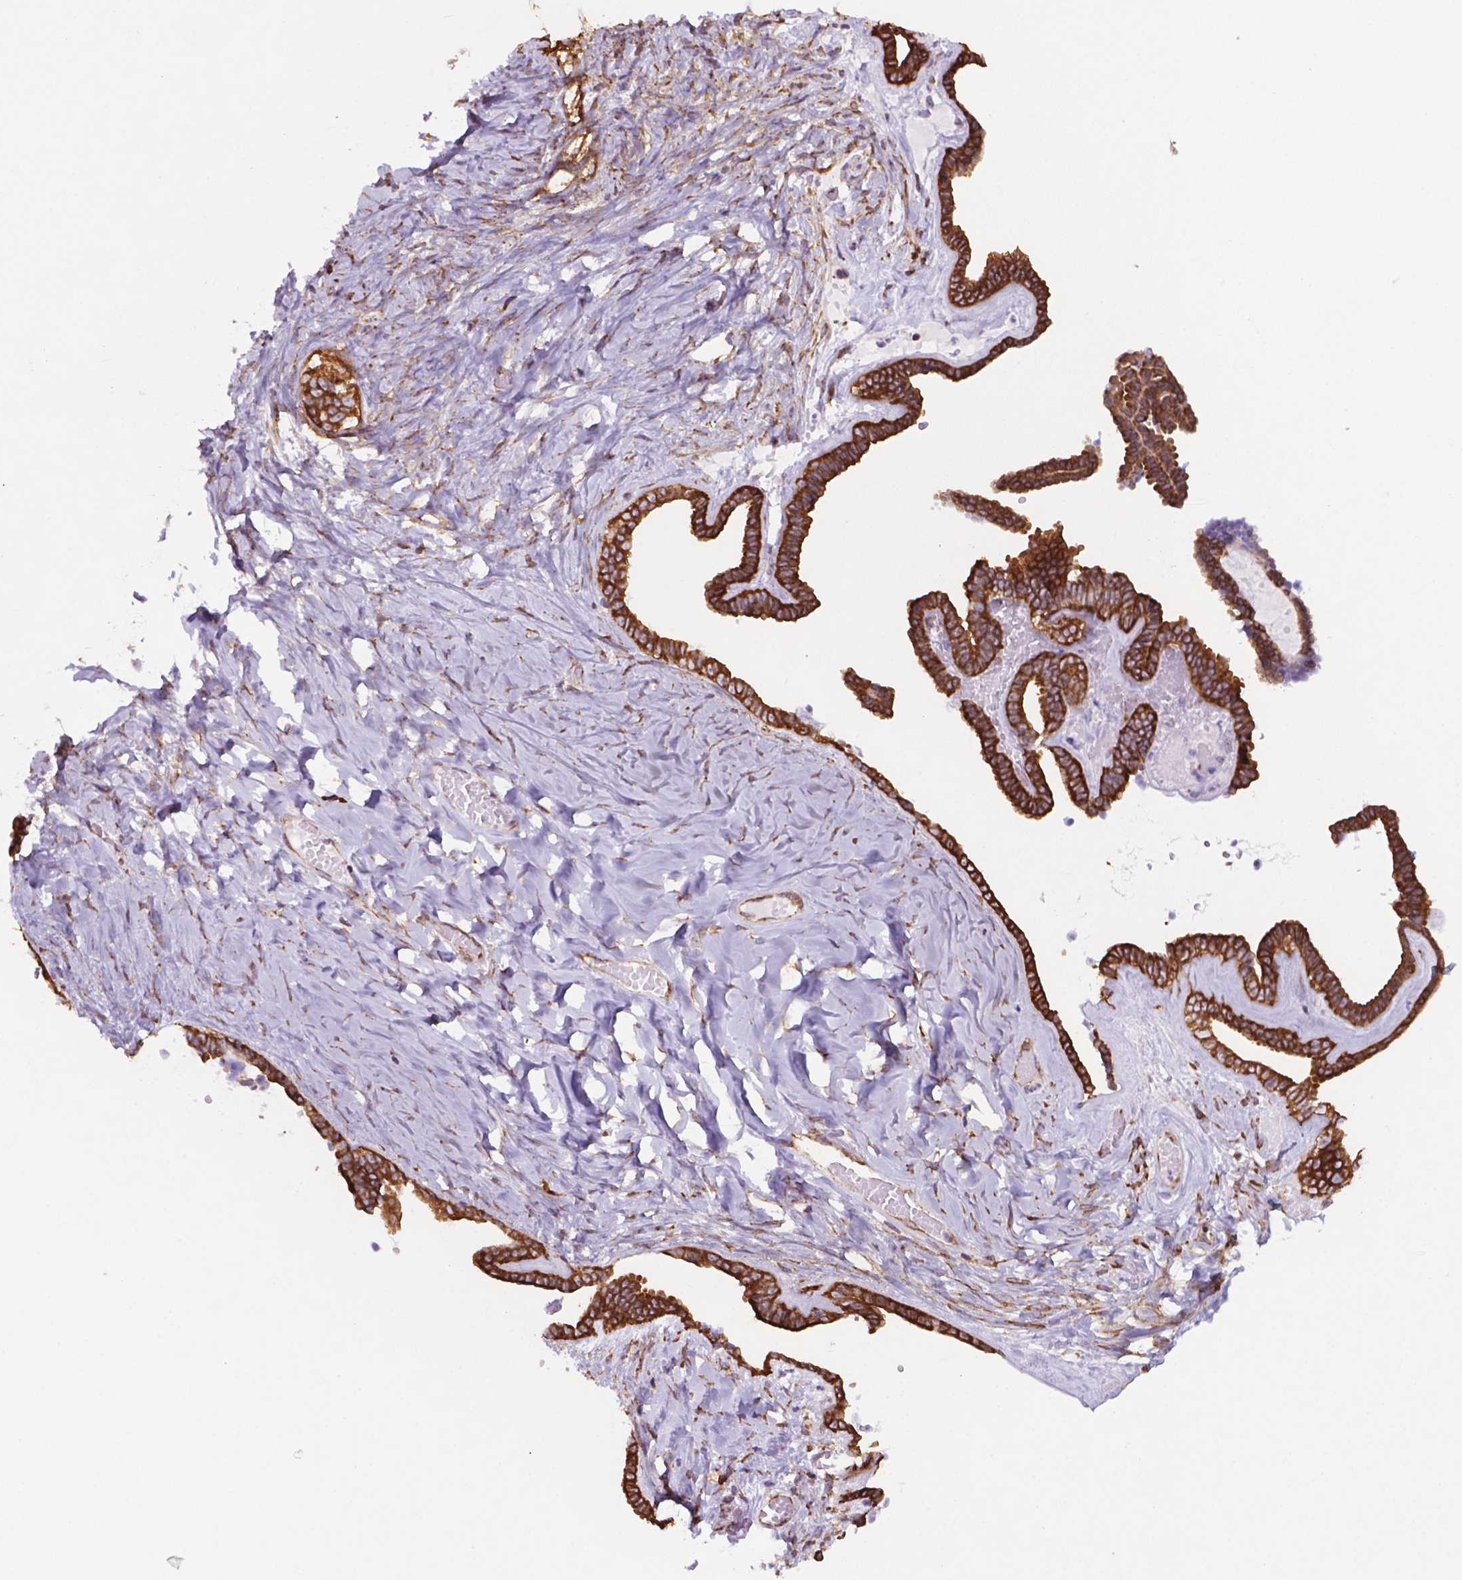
{"staining": {"intensity": "strong", "quantity": ">75%", "location": "cytoplasmic/membranous"}, "tissue": "ovarian cancer", "cell_type": "Tumor cells", "image_type": "cancer", "snomed": [{"axis": "morphology", "description": "Cystadenocarcinoma, serous, NOS"}, {"axis": "topography", "description": "Ovary"}], "caption": "Tumor cells show strong cytoplasmic/membranous positivity in about >75% of cells in ovarian cancer.", "gene": "RPL29", "patient": {"sex": "female", "age": 71}}